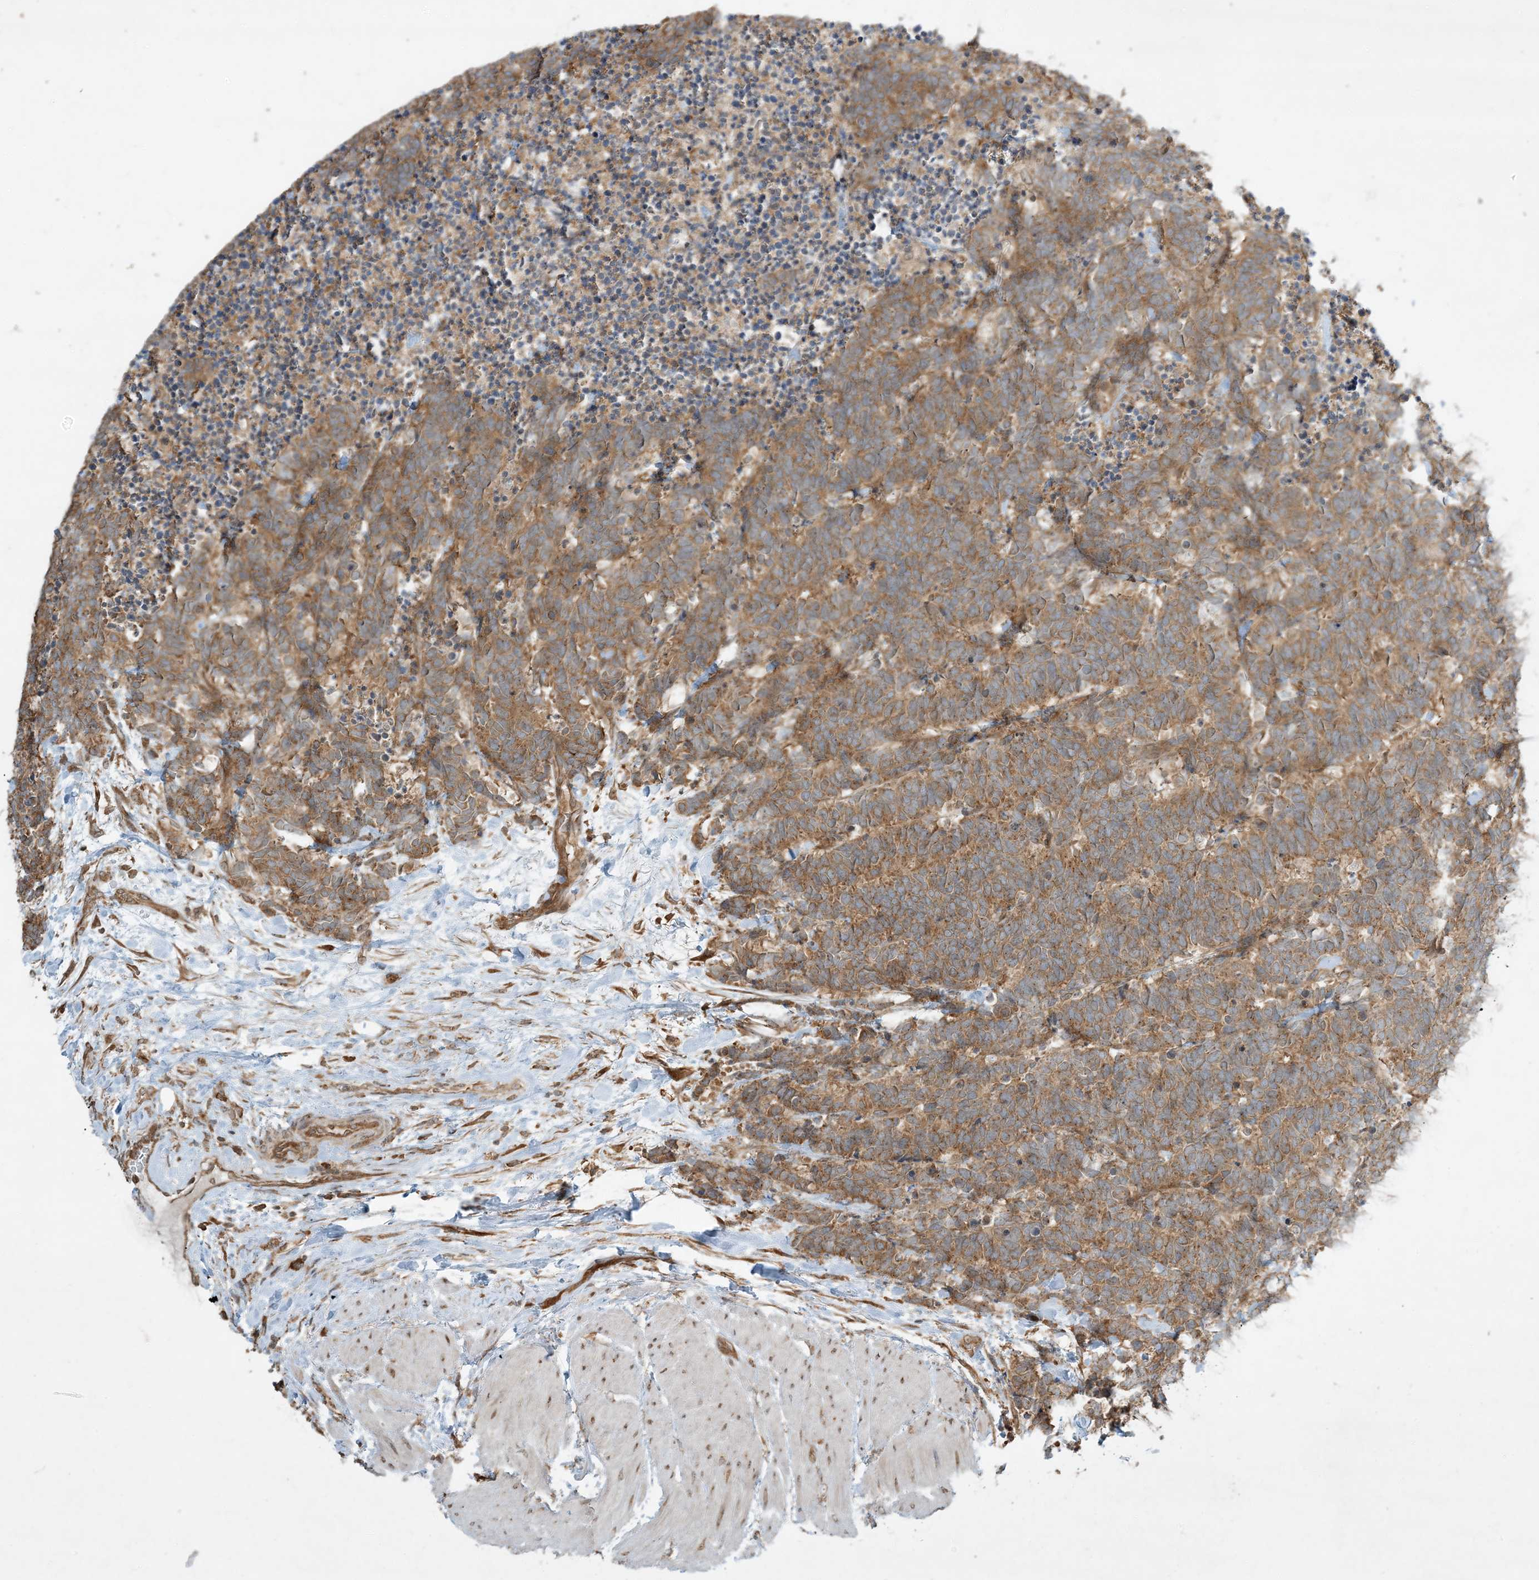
{"staining": {"intensity": "moderate", "quantity": ">75%", "location": "cytoplasmic/membranous"}, "tissue": "carcinoid", "cell_type": "Tumor cells", "image_type": "cancer", "snomed": [{"axis": "morphology", "description": "Carcinoma, NOS"}, {"axis": "morphology", "description": "Carcinoid, malignant, NOS"}, {"axis": "topography", "description": "Urinary bladder"}], "caption": "A medium amount of moderate cytoplasmic/membranous staining is identified in approximately >75% of tumor cells in carcinoma tissue.", "gene": "COMMD8", "patient": {"sex": "male", "age": 57}}